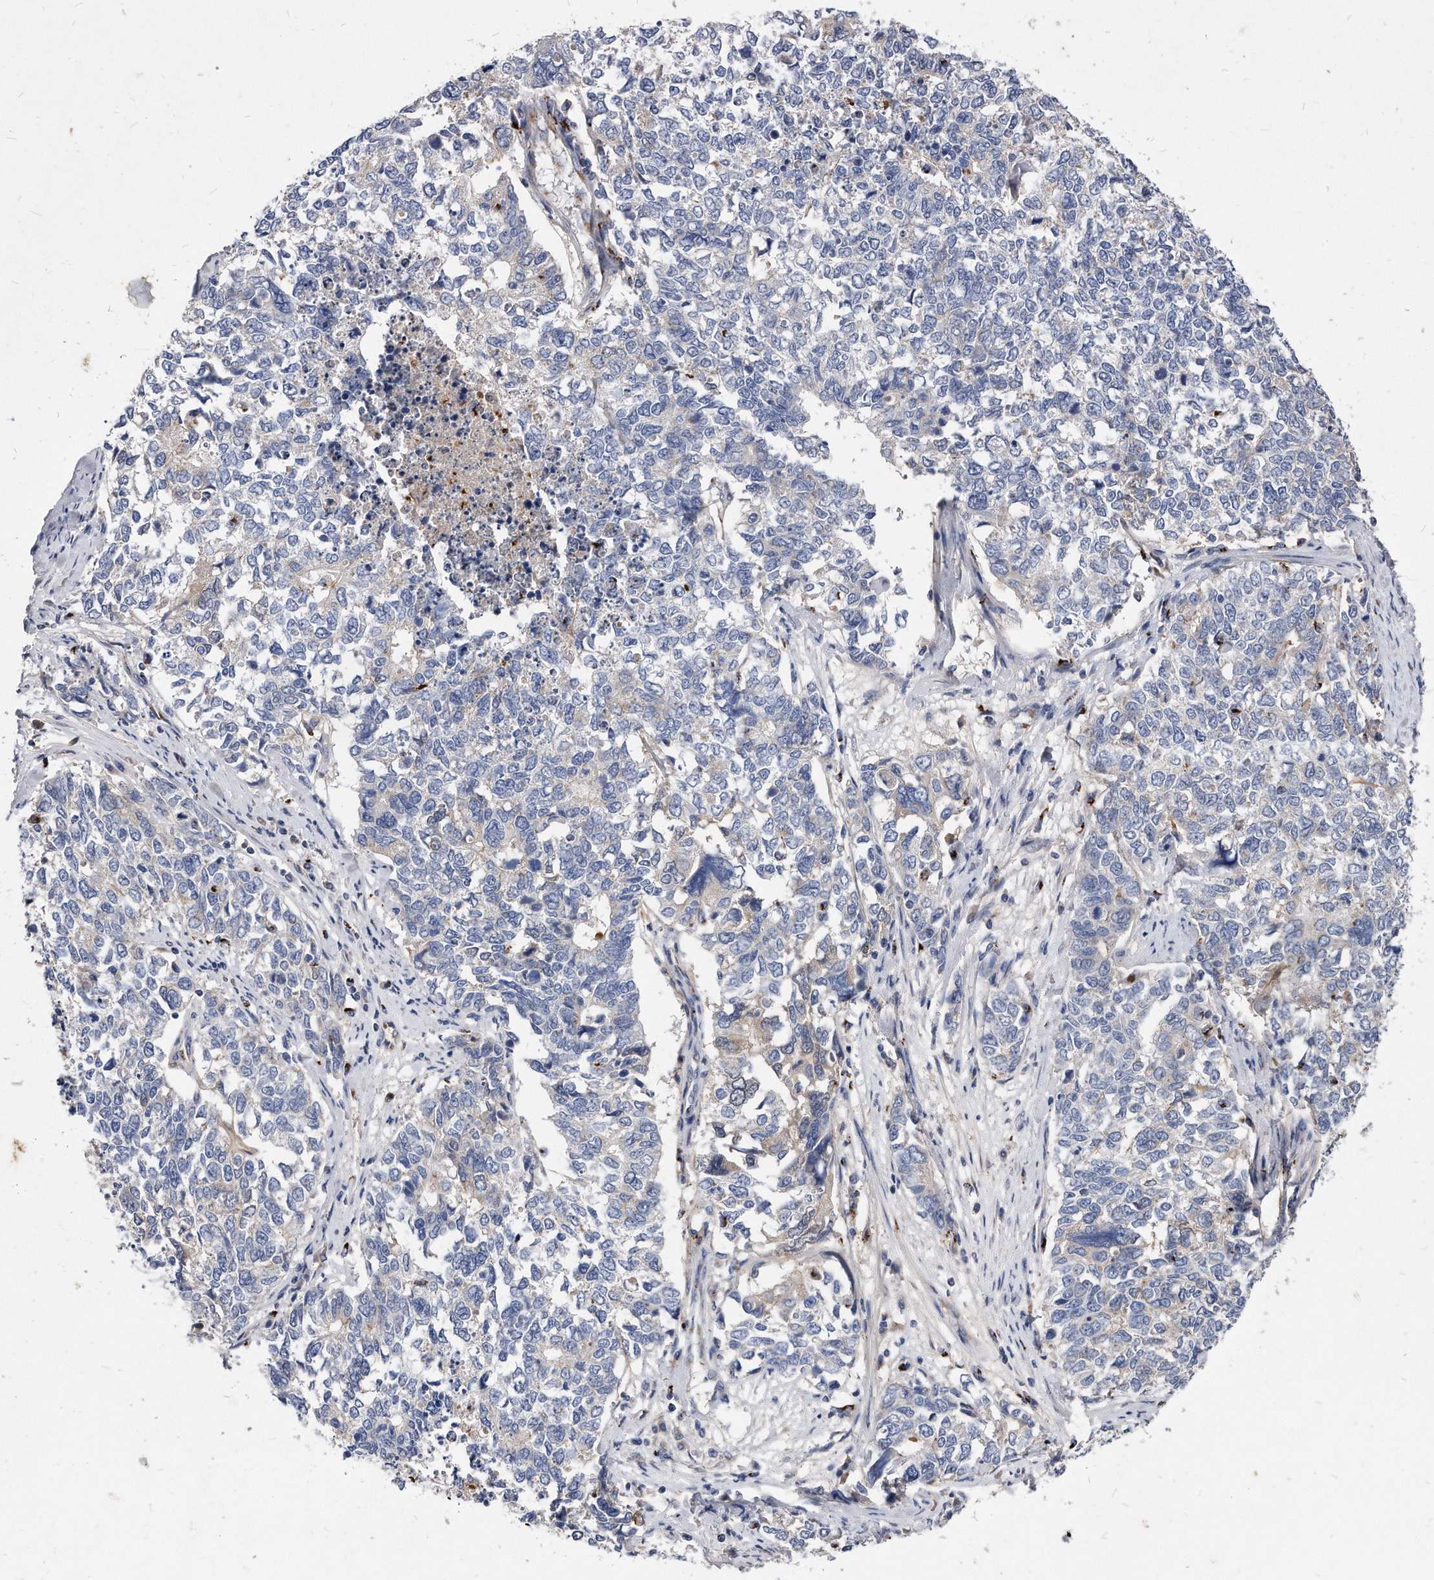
{"staining": {"intensity": "negative", "quantity": "none", "location": "none"}, "tissue": "cervical cancer", "cell_type": "Tumor cells", "image_type": "cancer", "snomed": [{"axis": "morphology", "description": "Squamous cell carcinoma, NOS"}, {"axis": "topography", "description": "Cervix"}], "caption": "The micrograph exhibits no significant staining in tumor cells of cervical squamous cell carcinoma.", "gene": "MGAT4A", "patient": {"sex": "female", "age": 63}}